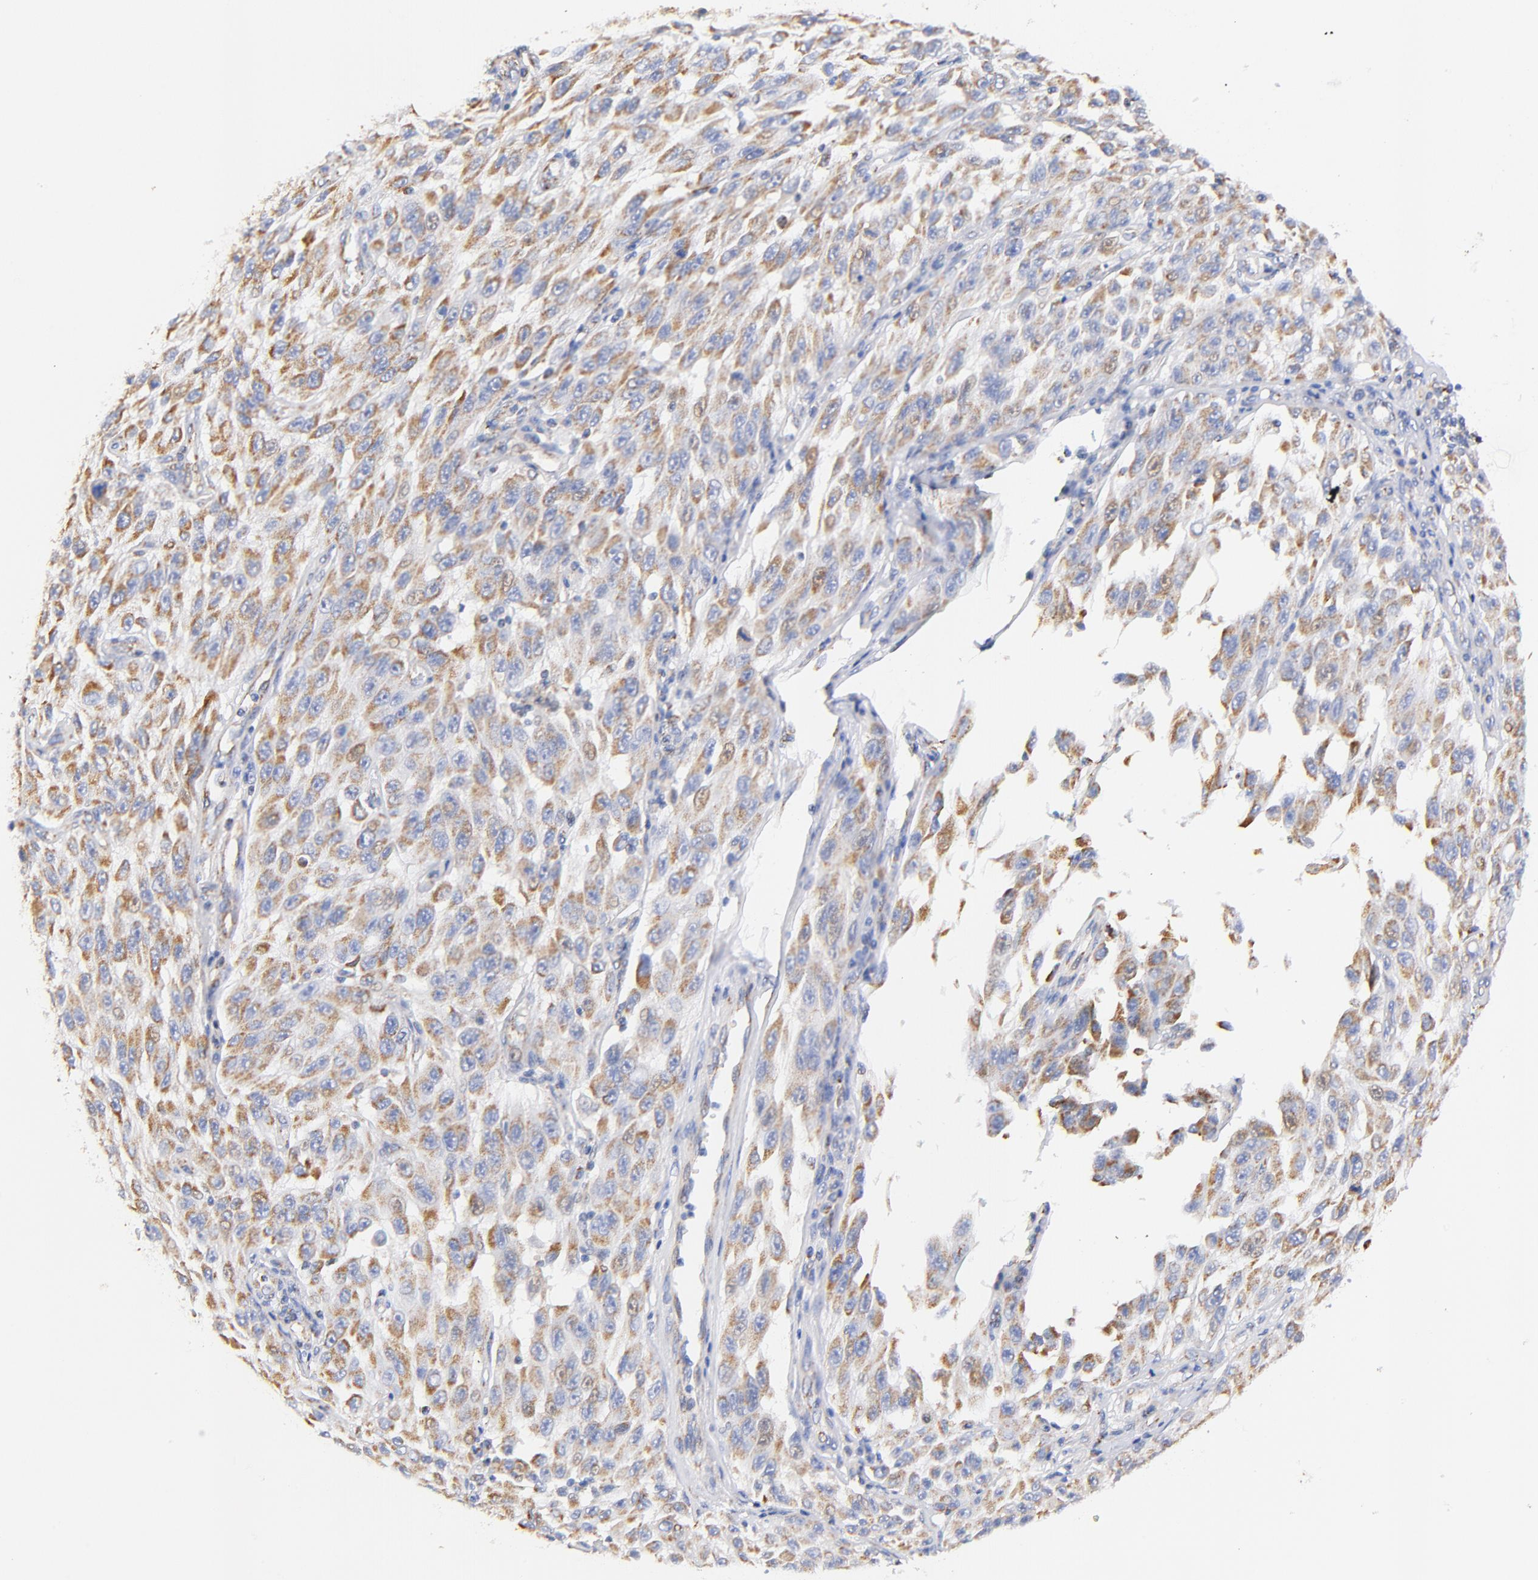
{"staining": {"intensity": "moderate", "quantity": "25%-75%", "location": "cytoplasmic/membranous"}, "tissue": "melanoma", "cell_type": "Tumor cells", "image_type": "cancer", "snomed": [{"axis": "morphology", "description": "Malignant melanoma, NOS"}, {"axis": "topography", "description": "Skin"}], "caption": "Malignant melanoma was stained to show a protein in brown. There is medium levels of moderate cytoplasmic/membranous positivity in approximately 25%-75% of tumor cells. Ihc stains the protein of interest in brown and the nuclei are stained blue.", "gene": "ATP5F1D", "patient": {"sex": "male", "age": 30}}